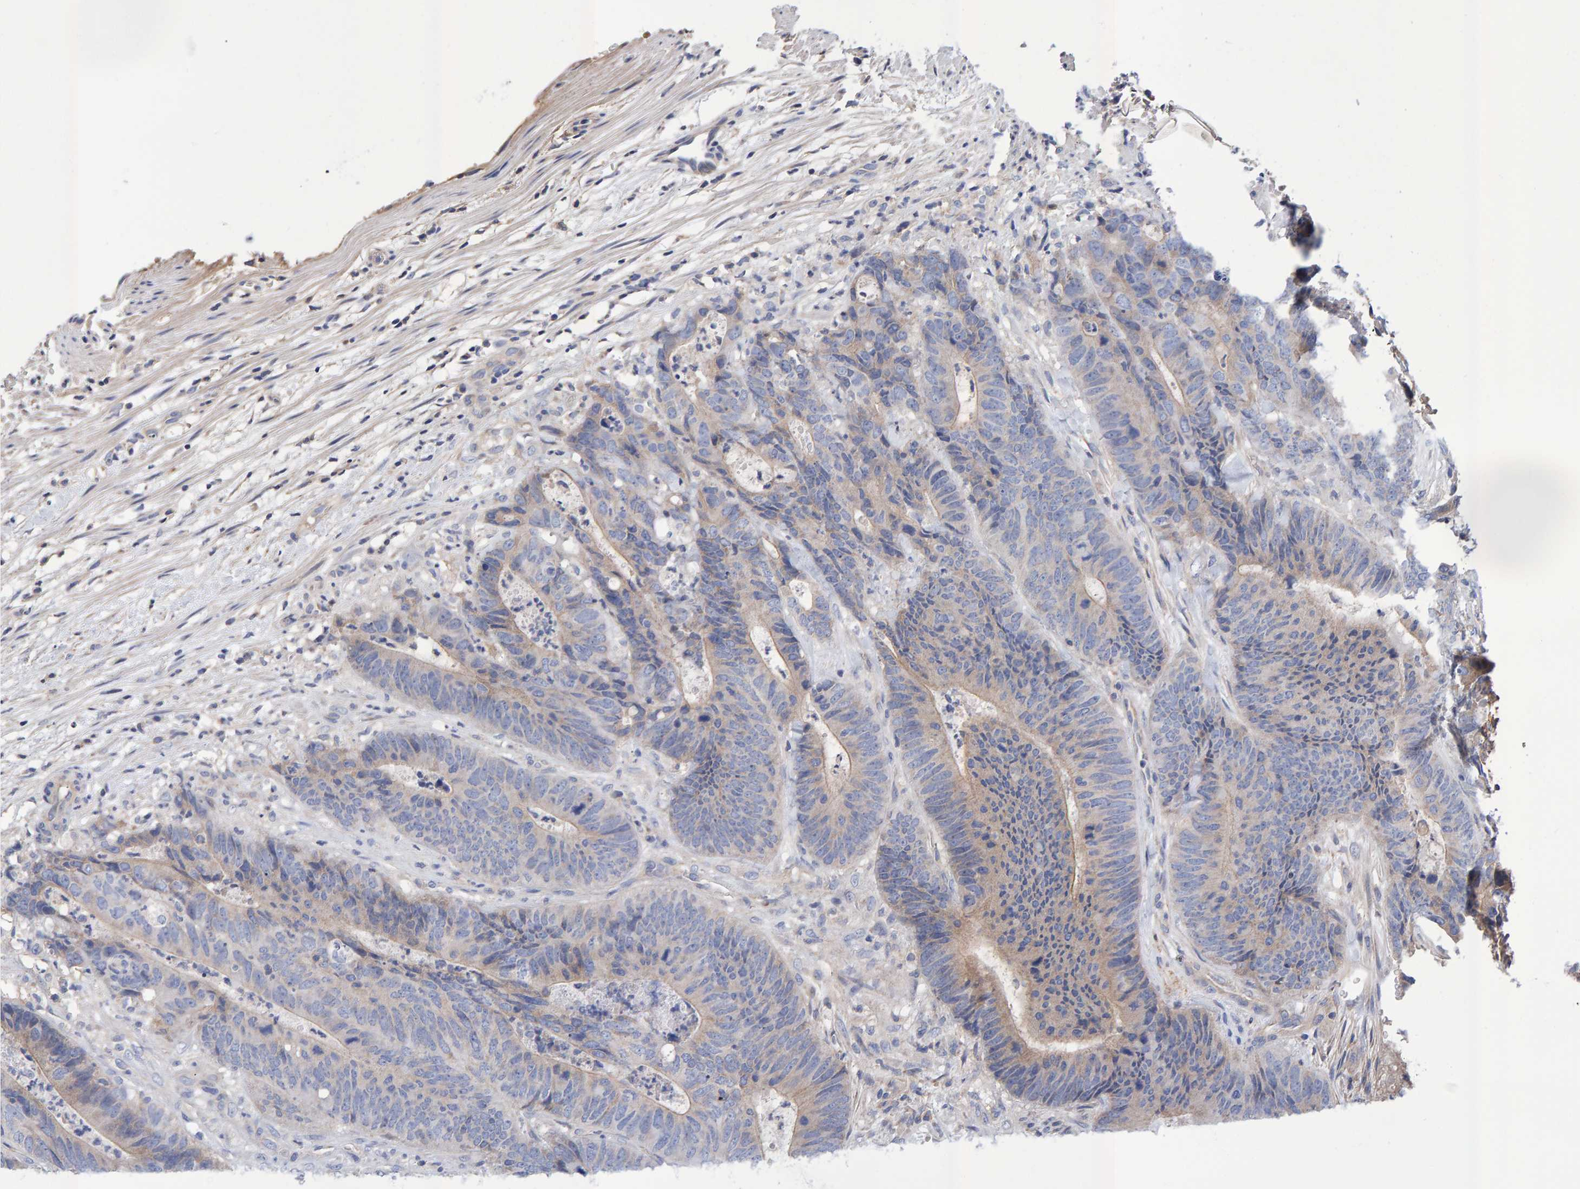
{"staining": {"intensity": "weak", "quantity": "<25%", "location": "cytoplasmic/membranous"}, "tissue": "colorectal cancer", "cell_type": "Tumor cells", "image_type": "cancer", "snomed": [{"axis": "morphology", "description": "Adenocarcinoma, NOS"}, {"axis": "topography", "description": "Colon"}], "caption": "Tumor cells are negative for brown protein staining in colorectal cancer (adenocarcinoma). The staining was performed using DAB to visualize the protein expression in brown, while the nuclei were stained in blue with hematoxylin (Magnification: 20x).", "gene": "EFR3A", "patient": {"sex": "male", "age": 56}}